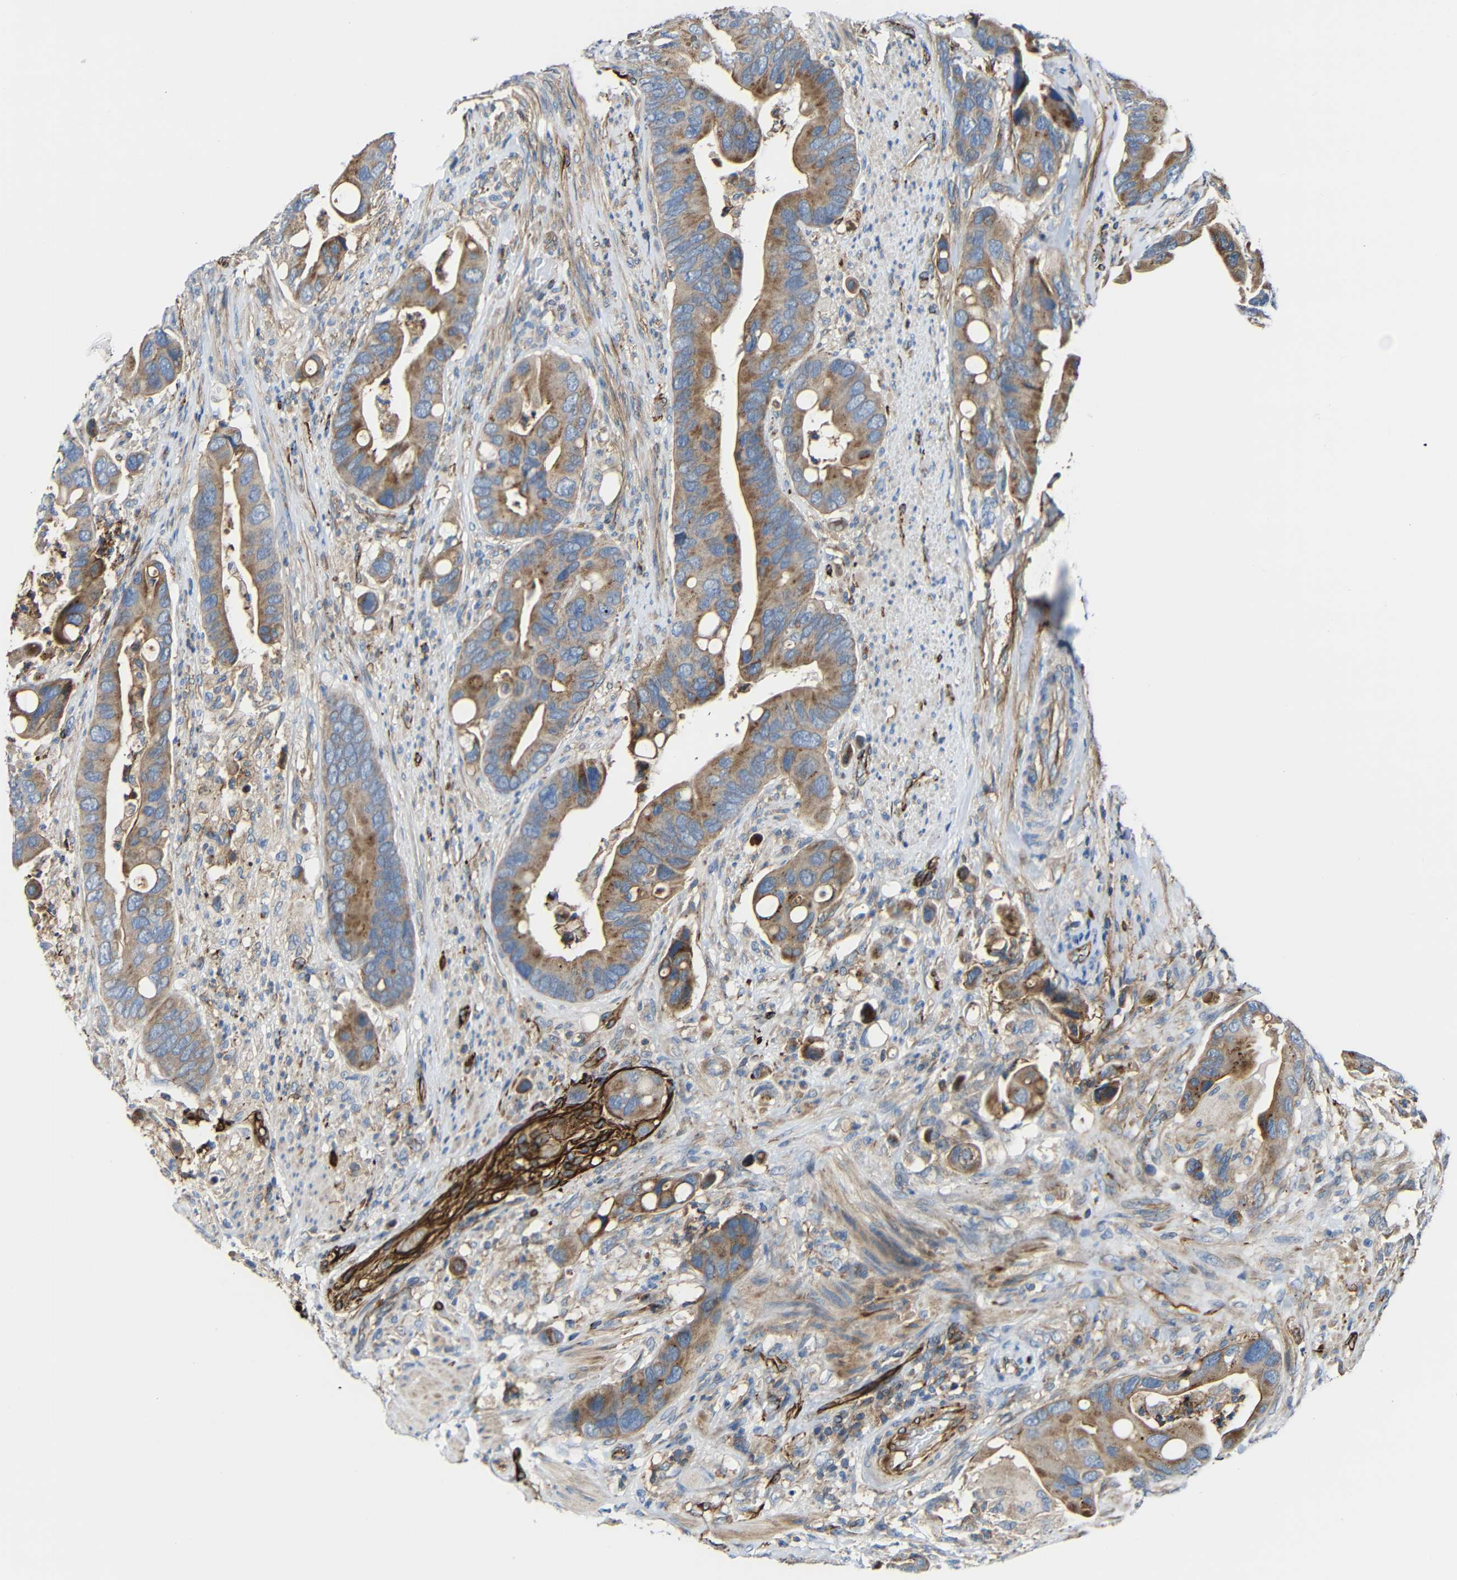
{"staining": {"intensity": "moderate", "quantity": ">75%", "location": "cytoplasmic/membranous"}, "tissue": "colorectal cancer", "cell_type": "Tumor cells", "image_type": "cancer", "snomed": [{"axis": "morphology", "description": "Adenocarcinoma, NOS"}, {"axis": "topography", "description": "Rectum"}], "caption": "High-power microscopy captured an immunohistochemistry (IHC) micrograph of colorectal cancer, revealing moderate cytoplasmic/membranous expression in about >75% of tumor cells. (IHC, brightfield microscopy, high magnification).", "gene": "IGSF10", "patient": {"sex": "female", "age": 57}}